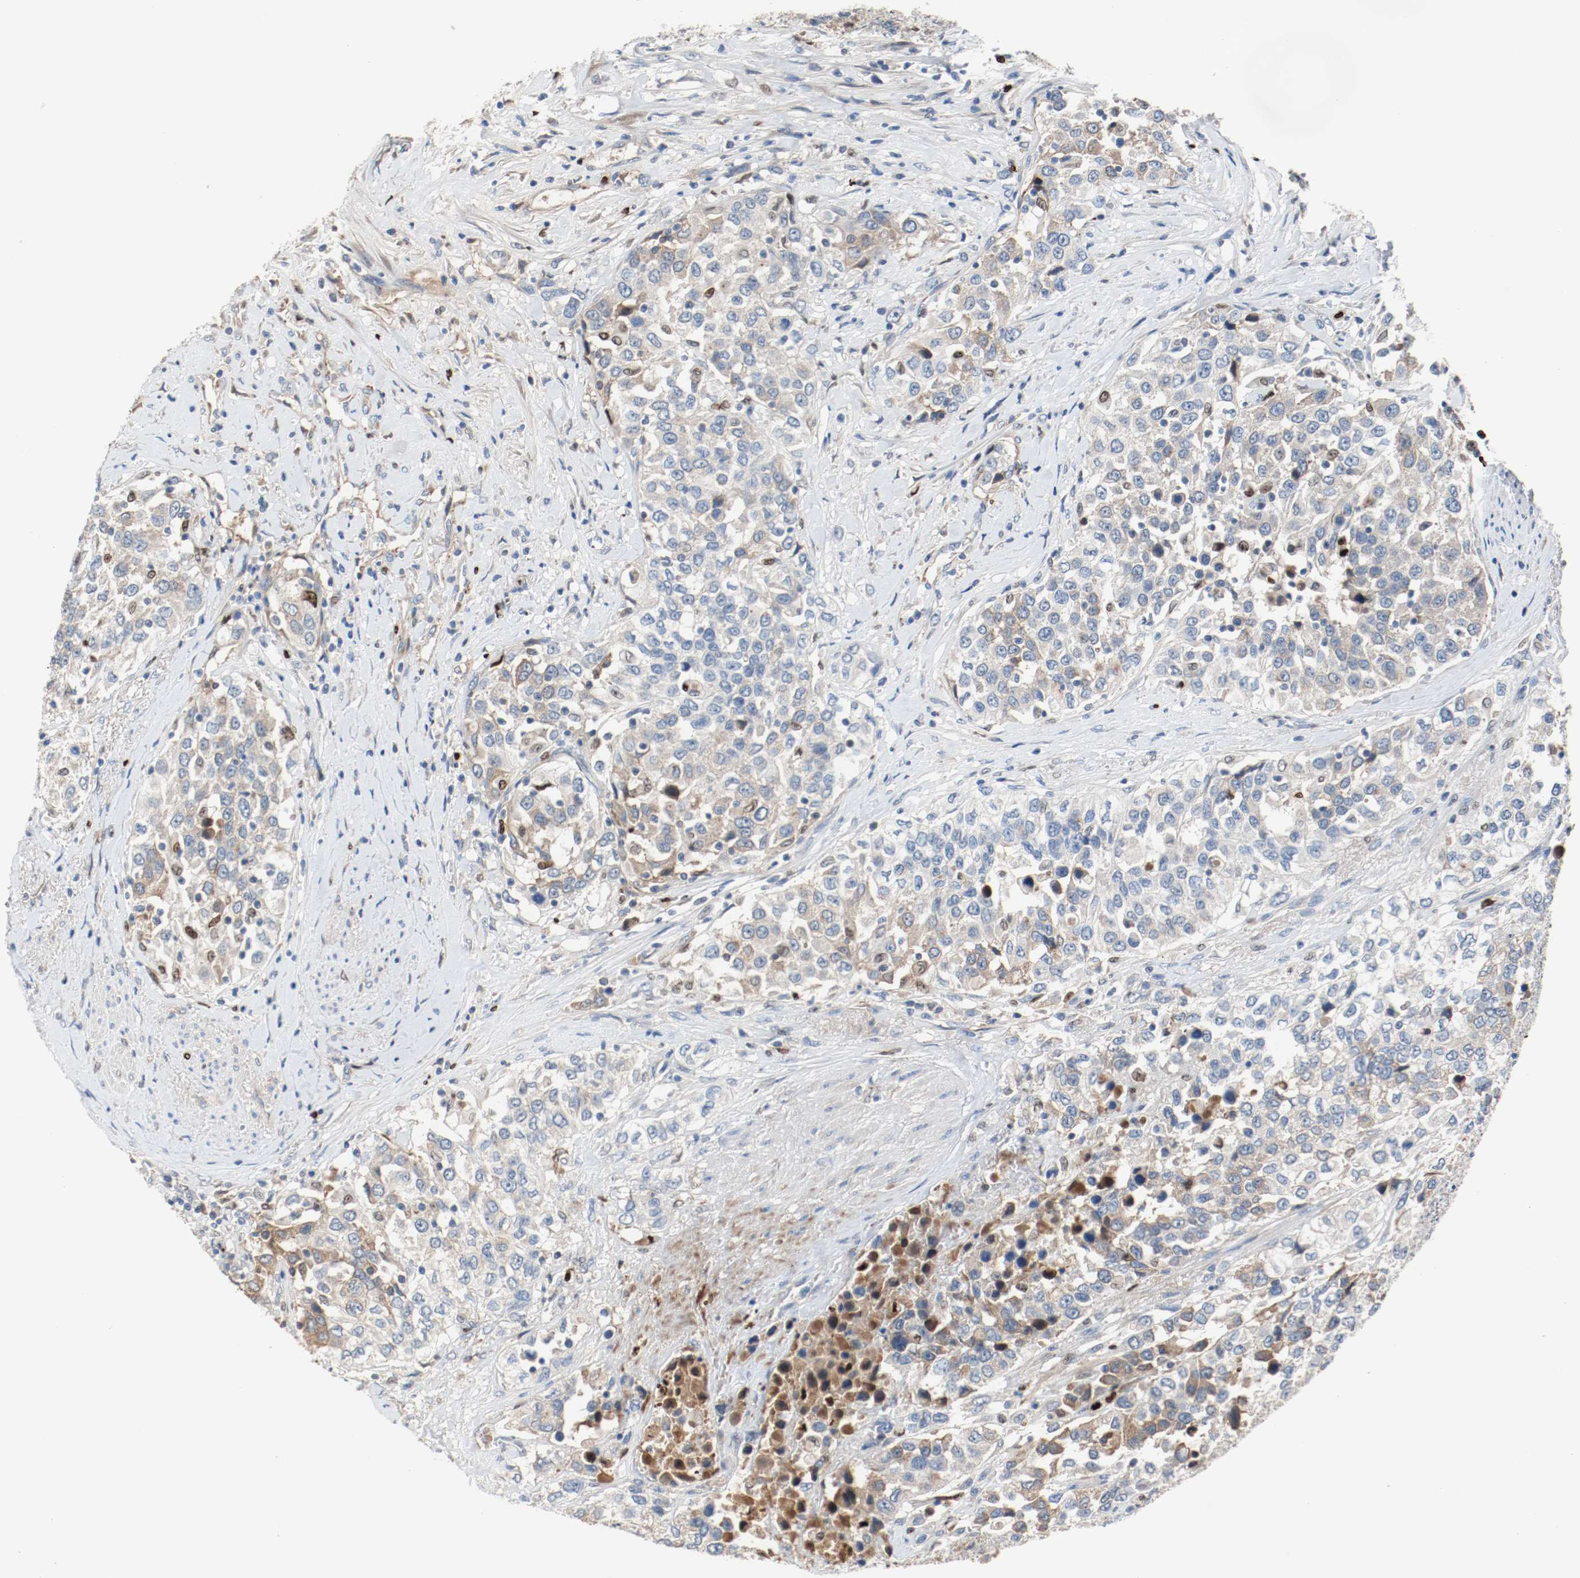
{"staining": {"intensity": "weak", "quantity": "<25%", "location": "cytoplasmic/membranous"}, "tissue": "urothelial cancer", "cell_type": "Tumor cells", "image_type": "cancer", "snomed": [{"axis": "morphology", "description": "Urothelial carcinoma, High grade"}, {"axis": "topography", "description": "Urinary bladder"}], "caption": "Immunohistochemical staining of human high-grade urothelial carcinoma demonstrates no significant staining in tumor cells.", "gene": "BLK", "patient": {"sex": "female", "age": 80}}